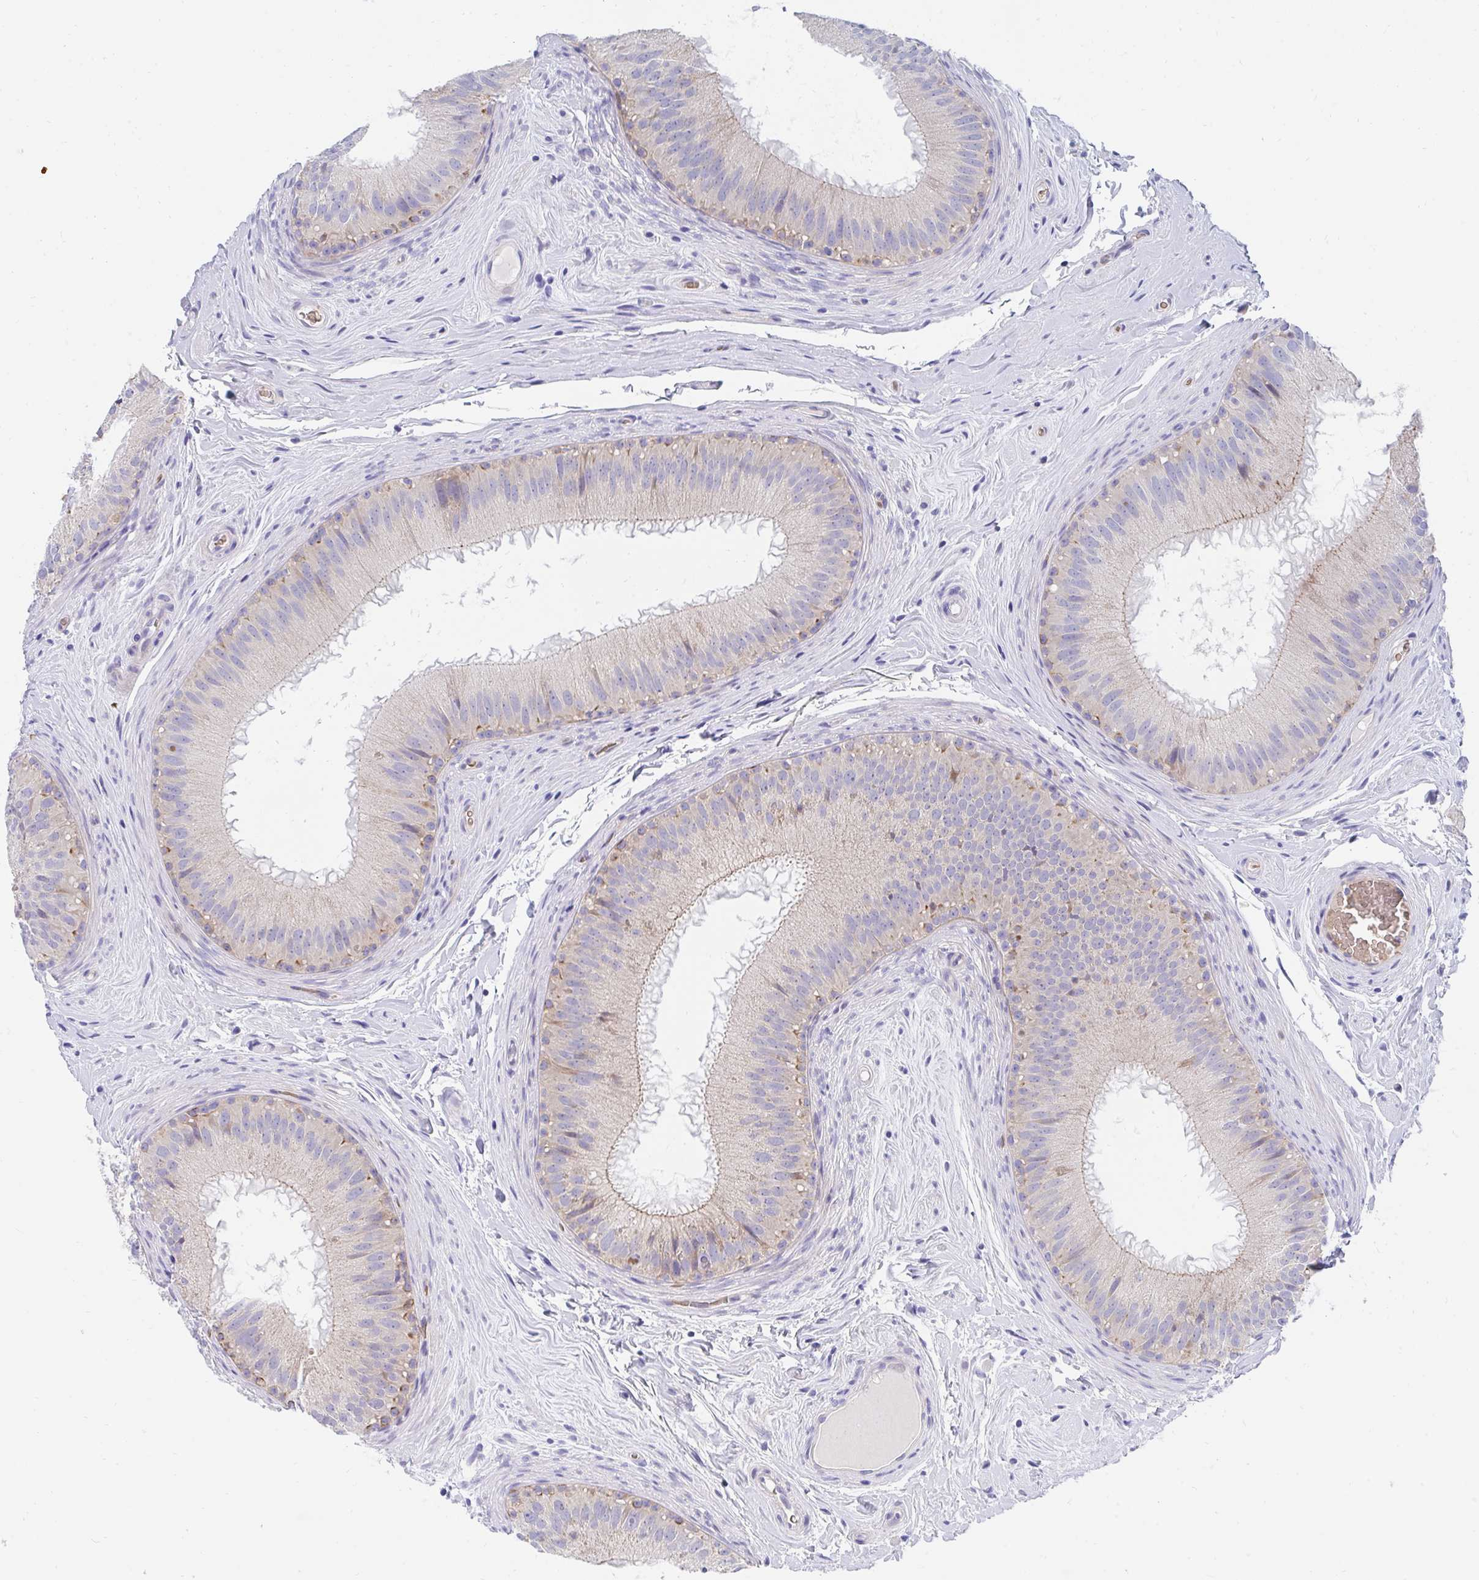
{"staining": {"intensity": "weak", "quantity": "<25%", "location": "cytoplasmic/membranous"}, "tissue": "epididymis", "cell_type": "Glandular cells", "image_type": "normal", "snomed": [{"axis": "morphology", "description": "Normal tissue, NOS"}, {"axis": "topography", "description": "Epididymis"}], "caption": "Glandular cells show no significant protein expression in benign epididymis. (DAB immunohistochemistry (IHC), high magnification).", "gene": "MROH2B", "patient": {"sex": "male", "age": 44}}